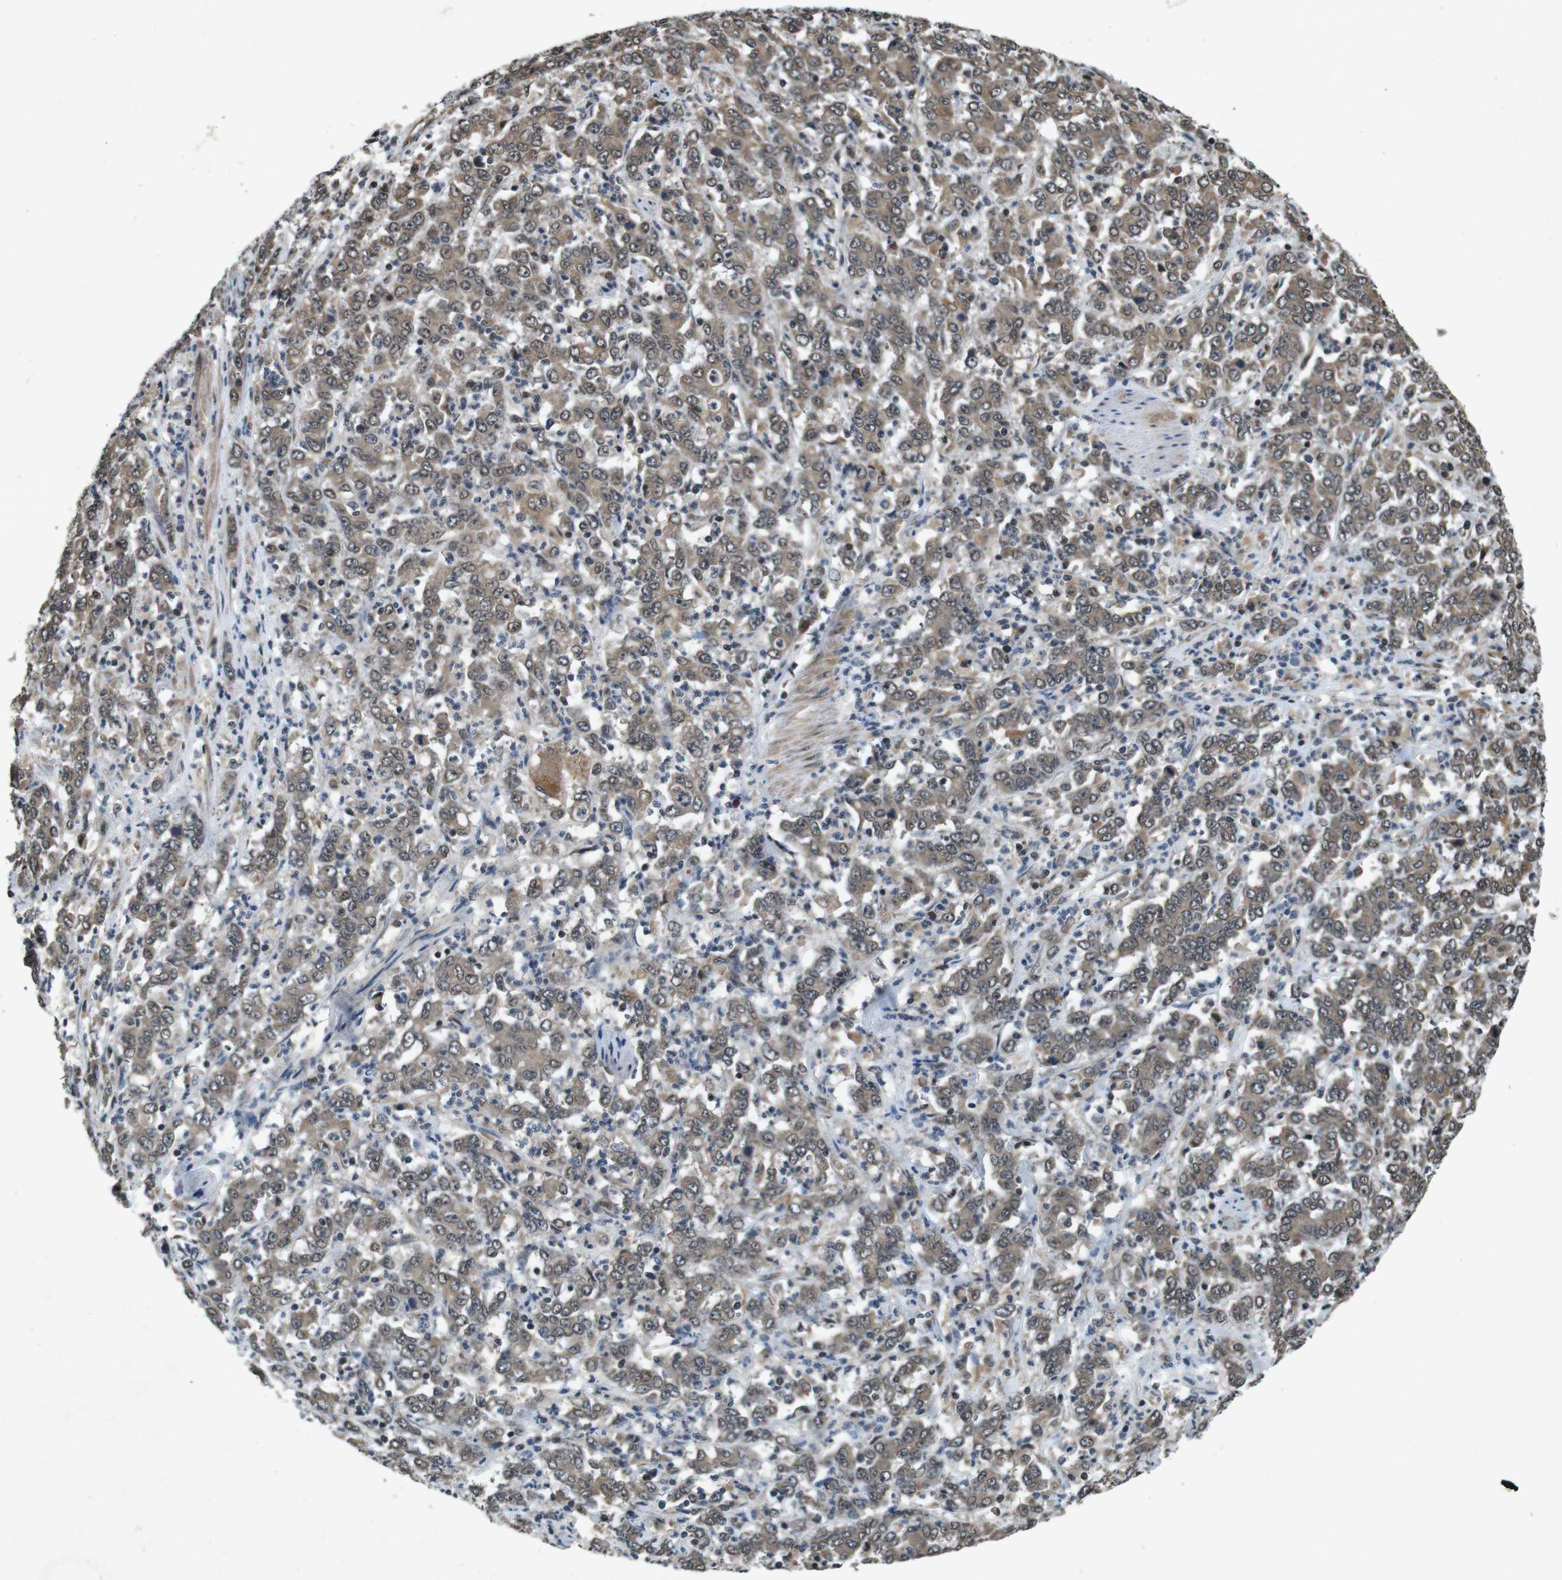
{"staining": {"intensity": "moderate", "quantity": ">75%", "location": "cytoplasmic/membranous"}, "tissue": "stomach cancer", "cell_type": "Tumor cells", "image_type": "cancer", "snomed": [{"axis": "morphology", "description": "Adenocarcinoma, NOS"}, {"axis": "topography", "description": "Stomach, lower"}], "caption": "Immunohistochemical staining of adenocarcinoma (stomach) shows moderate cytoplasmic/membranous protein positivity in approximately >75% of tumor cells. (DAB (3,3'-diaminobenzidine) IHC, brown staining for protein, blue staining for nuclei).", "gene": "SOCS1", "patient": {"sex": "female", "age": 71}}